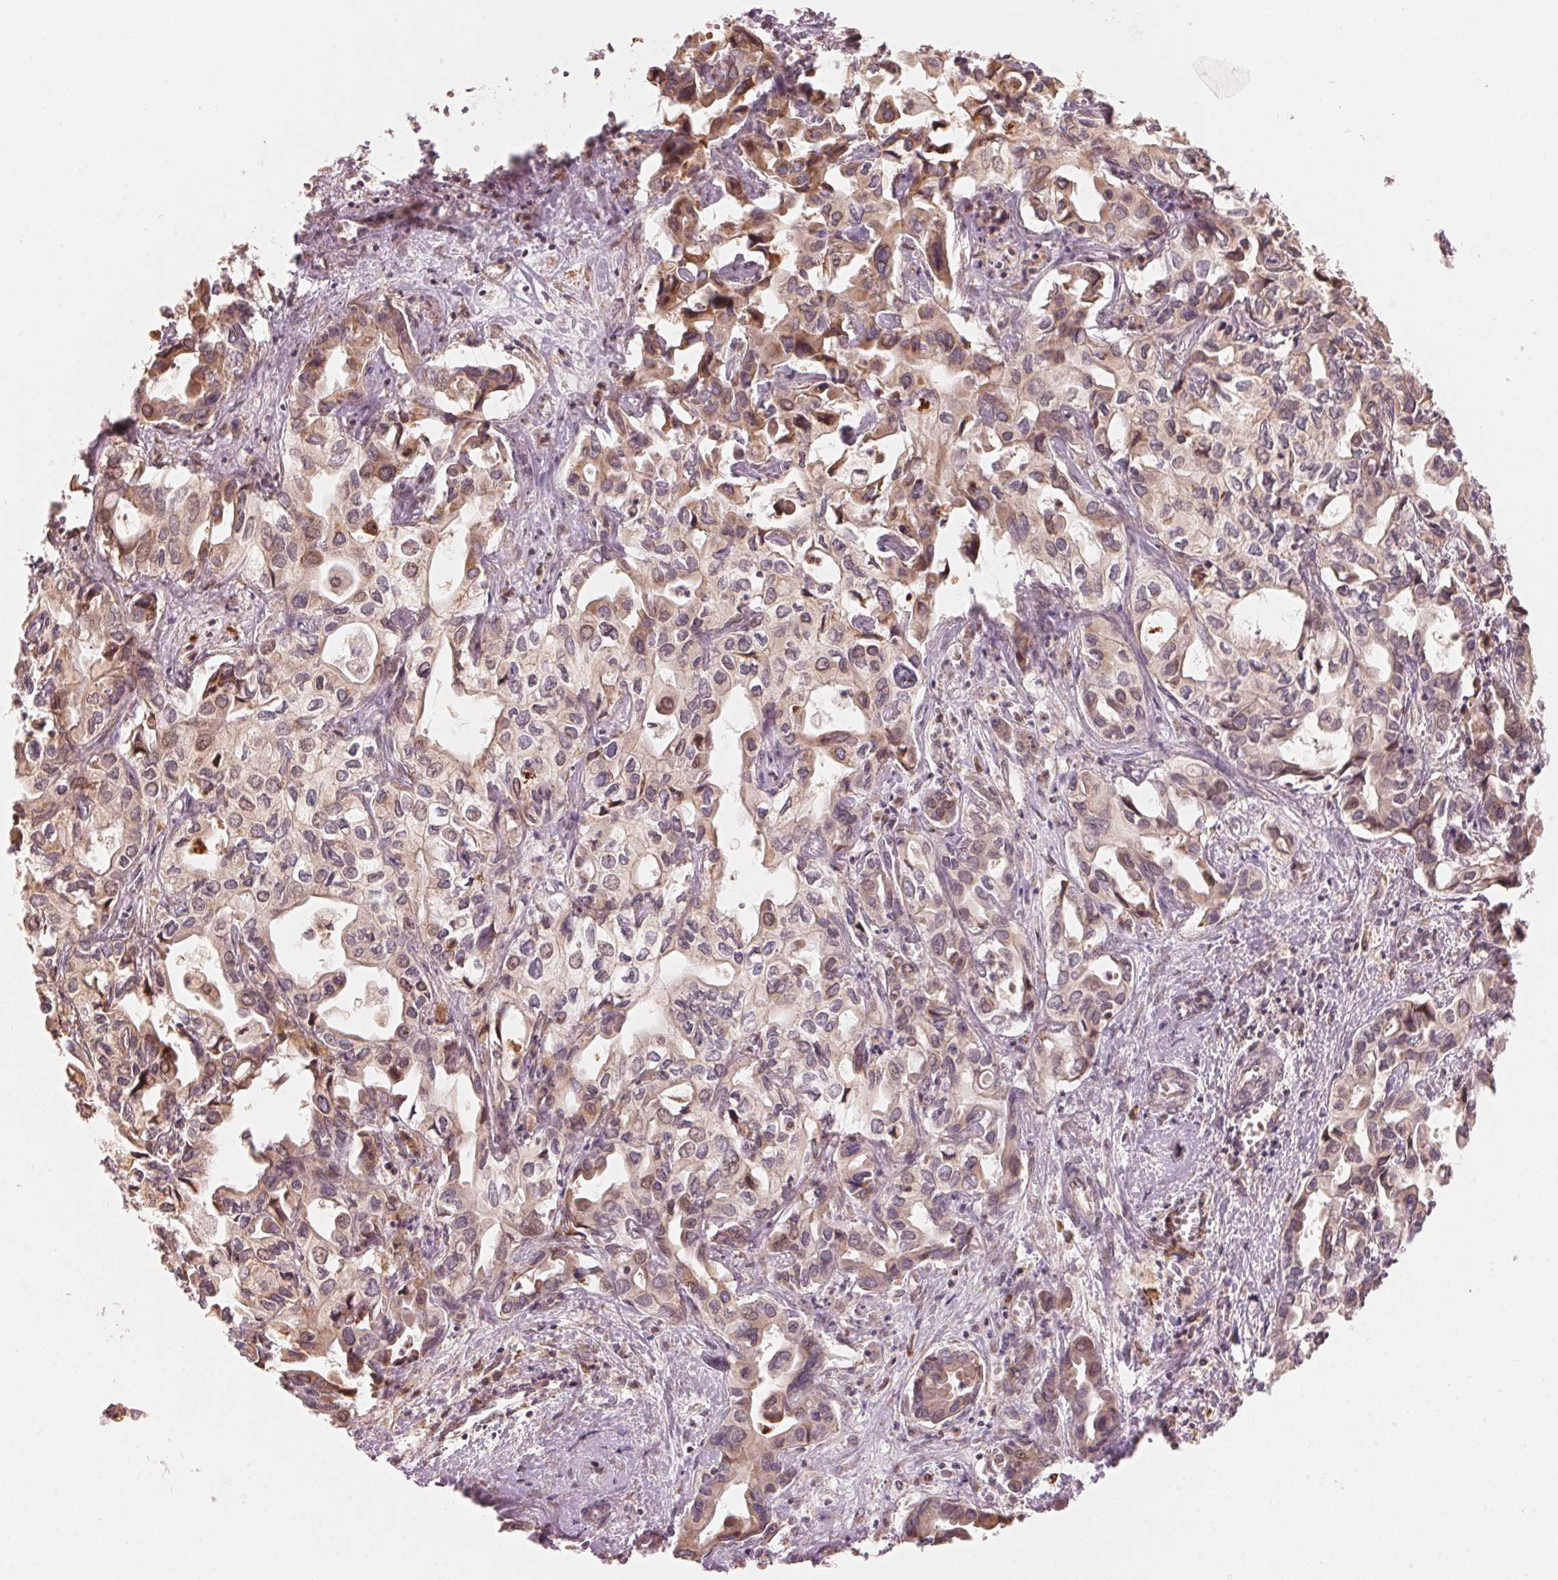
{"staining": {"intensity": "moderate", "quantity": "25%-75%", "location": "cytoplasmic/membranous"}, "tissue": "liver cancer", "cell_type": "Tumor cells", "image_type": "cancer", "snomed": [{"axis": "morphology", "description": "Cholangiocarcinoma"}, {"axis": "topography", "description": "Liver"}], "caption": "An immunohistochemistry photomicrograph of neoplastic tissue is shown. Protein staining in brown labels moderate cytoplasmic/membranous positivity in cholangiocarcinoma (liver) within tumor cells.", "gene": "PRKN", "patient": {"sex": "female", "age": 64}}